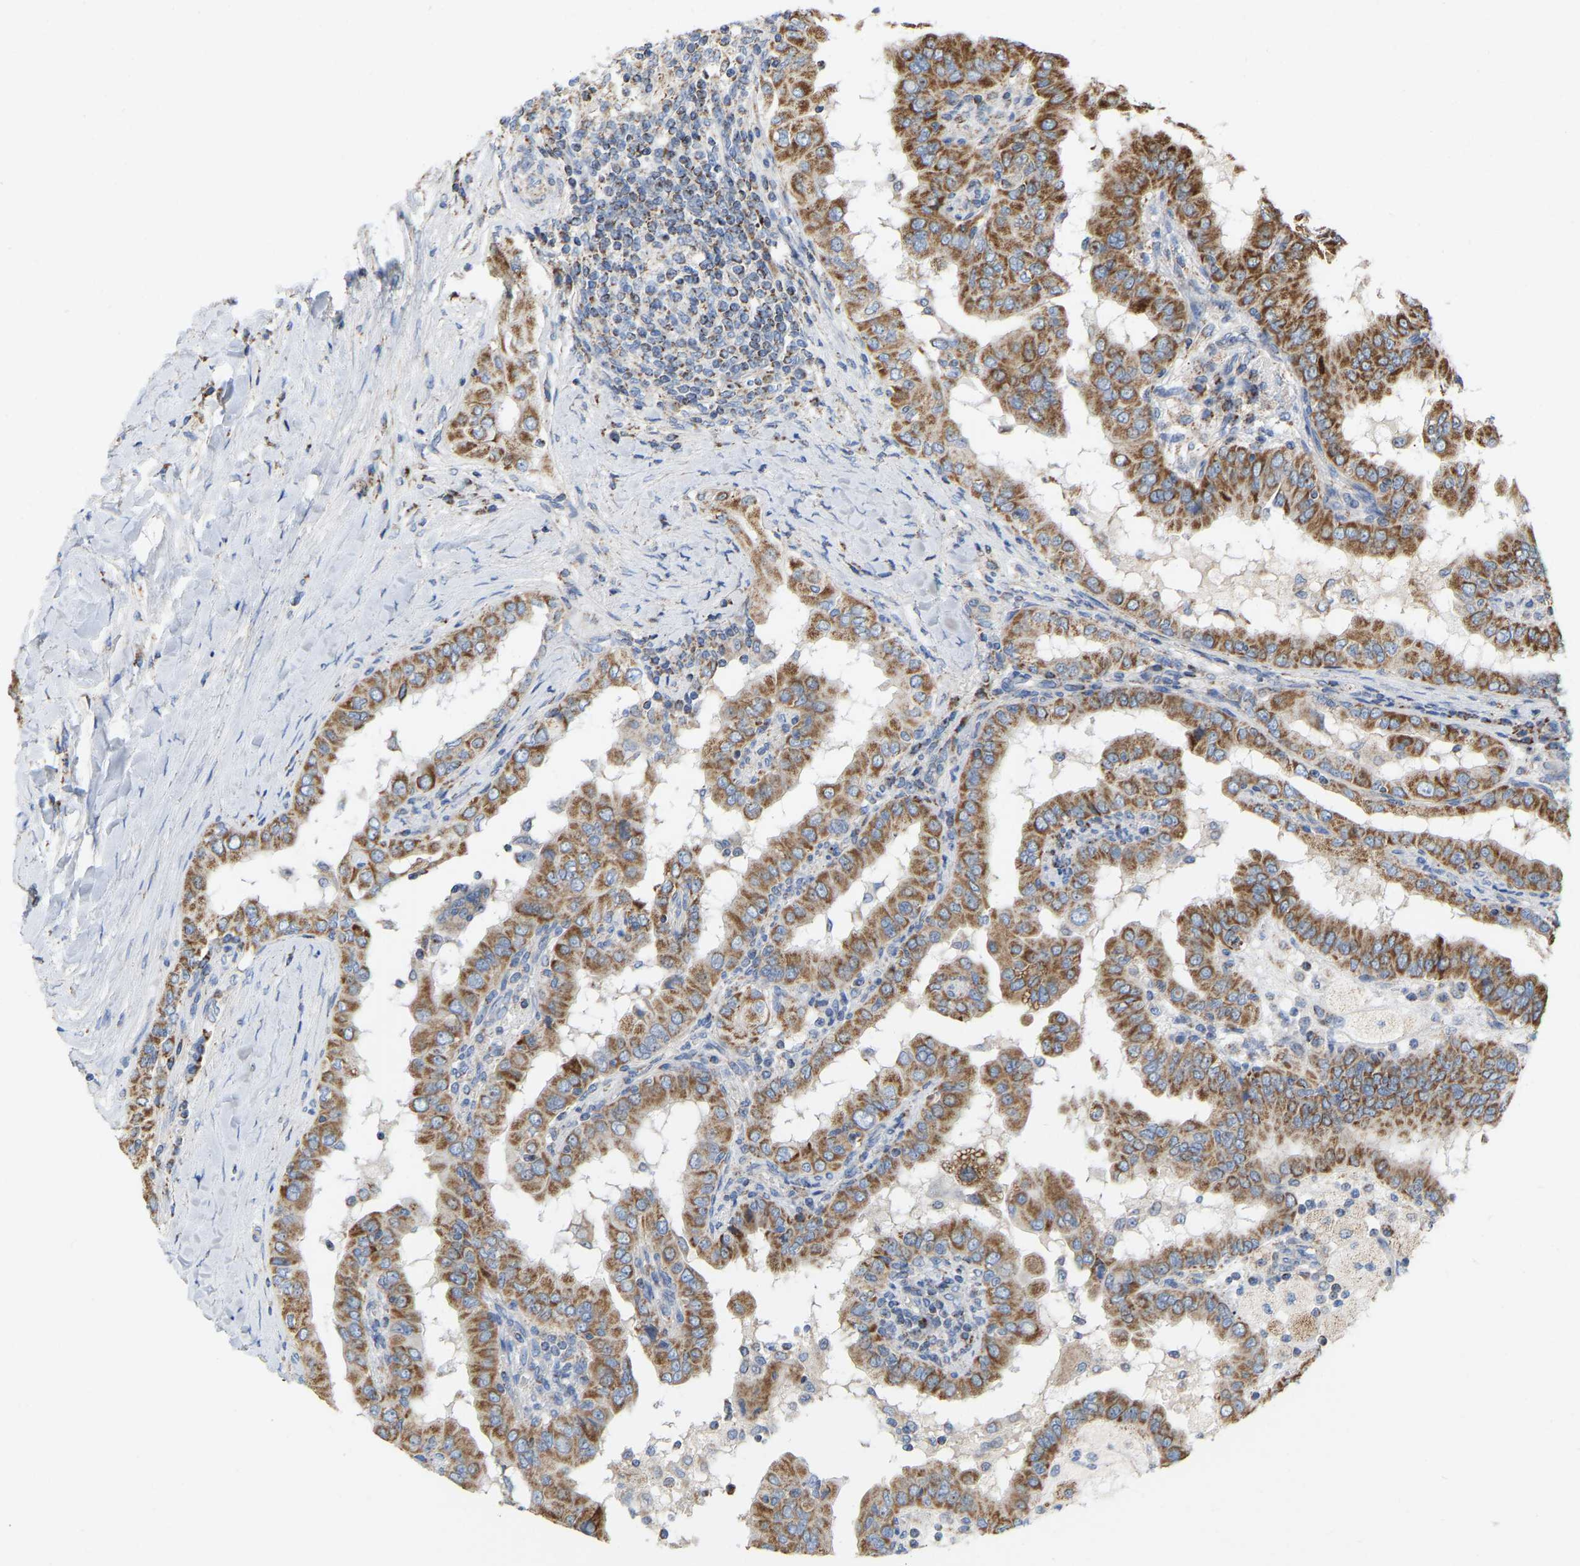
{"staining": {"intensity": "moderate", "quantity": ">75%", "location": "cytoplasmic/membranous"}, "tissue": "thyroid cancer", "cell_type": "Tumor cells", "image_type": "cancer", "snomed": [{"axis": "morphology", "description": "Papillary adenocarcinoma, NOS"}, {"axis": "topography", "description": "Thyroid gland"}], "caption": "Immunohistochemistry of human papillary adenocarcinoma (thyroid) demonstrates medium levels of moderate cytoplasmic/membranous expression in about >75% of tumor cells.", "gene": "CBLB", "patient": {"sex": "male", "age": 33}}